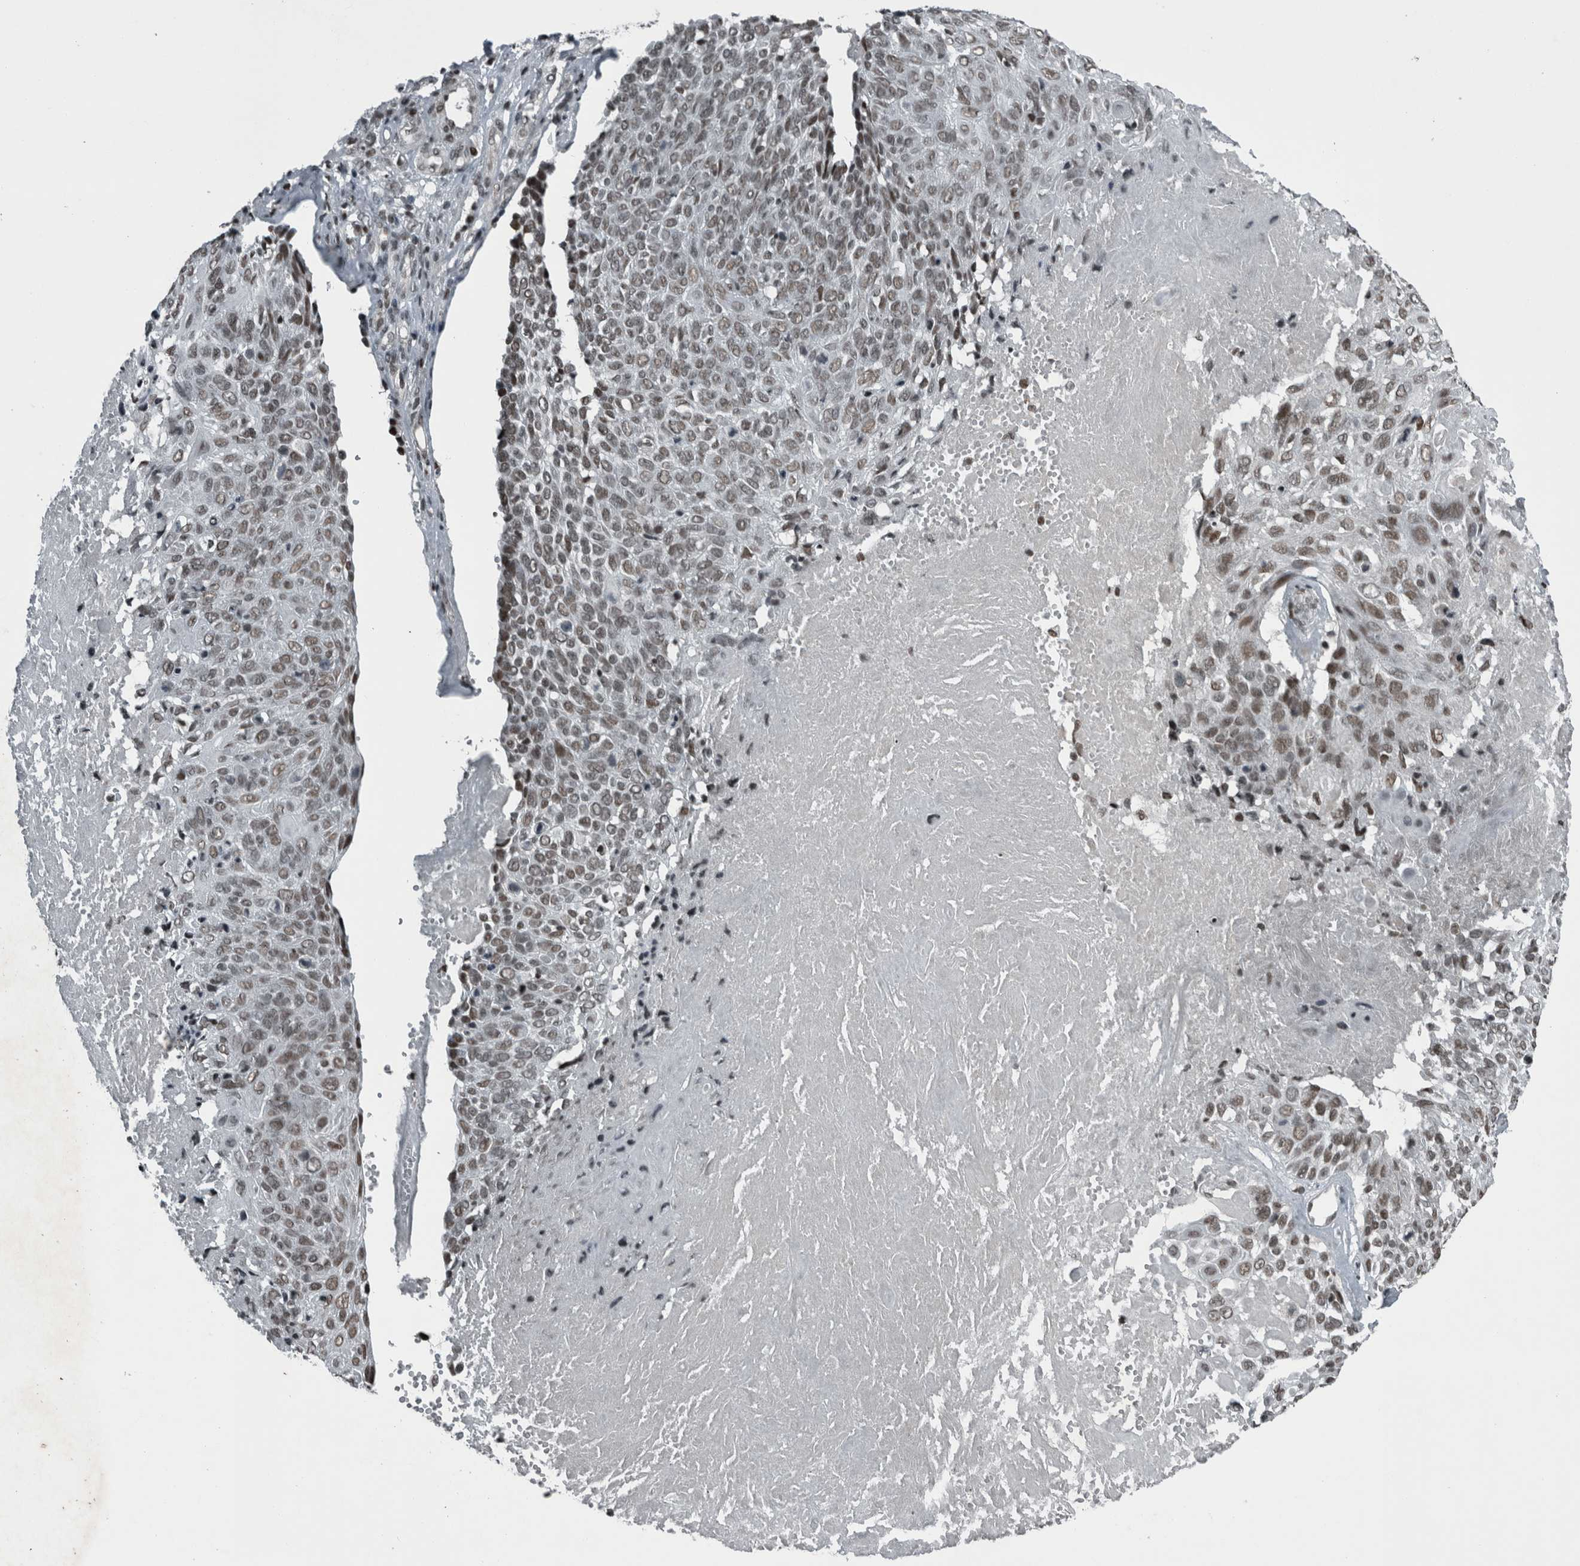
{"staining": {"intensity": "moderate", "quantity": ">75%", "location": "nuclear"}, "tissue": "cervical cancer", "cell_type": "Tumor cells", "image_type": "cancer", "snomed": [{"axis": "morphology", "description": "Squamous cell carcinoma, NOS"}, {"axis": "topography", "description": "Cervix"}], "caption": "IHC photomicrograph of neoplastic tissue: human cervical cancer stained using IHC shows medium levels of moderate protein expression localized specifically in the nuclear of tumor cells, appearing as a nuclear brown color.", "gene": "UNC50", "patient": {"sex": "female", "age": 74}}